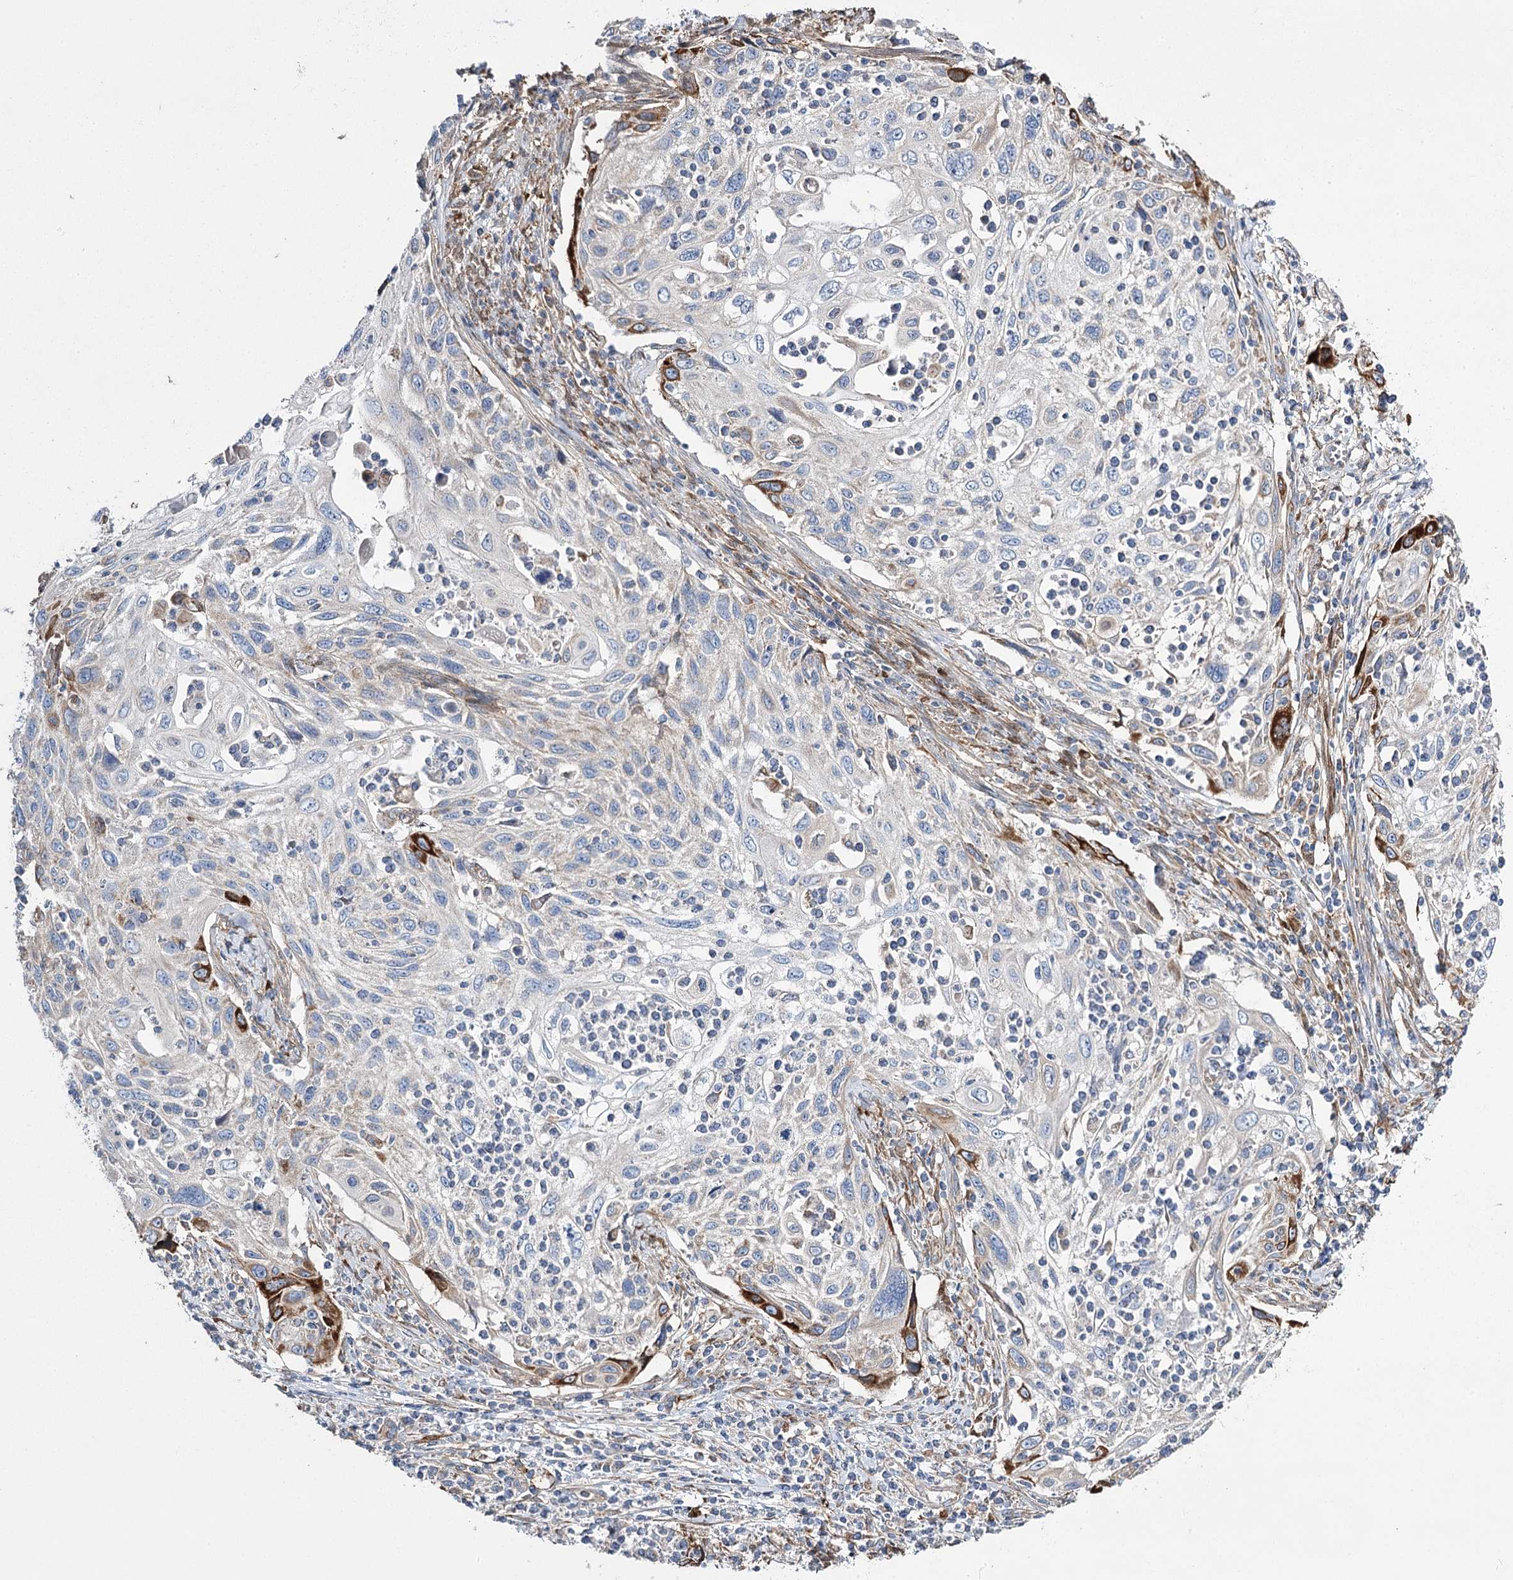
{"staining": {"intensity": "moderate", "quantity": "<25%", "location": "cytoplasmic/membranous"}, "tissue": "cervical cancer", "cell_type": "Tumor cells", "image_type": "cancer", "snomed": [{"axis": "morphology", "description": "Squamous cell carcinoma, NOS"}, {"axis": "topography", "description": "Cervix"}], "caption": "Human cervical squamous cell carcinoma stained with a protein marker reveals moderate staining in tumor cells.", "gene": "RMDN2", "patient": {"sex": "female", "age": 70}}